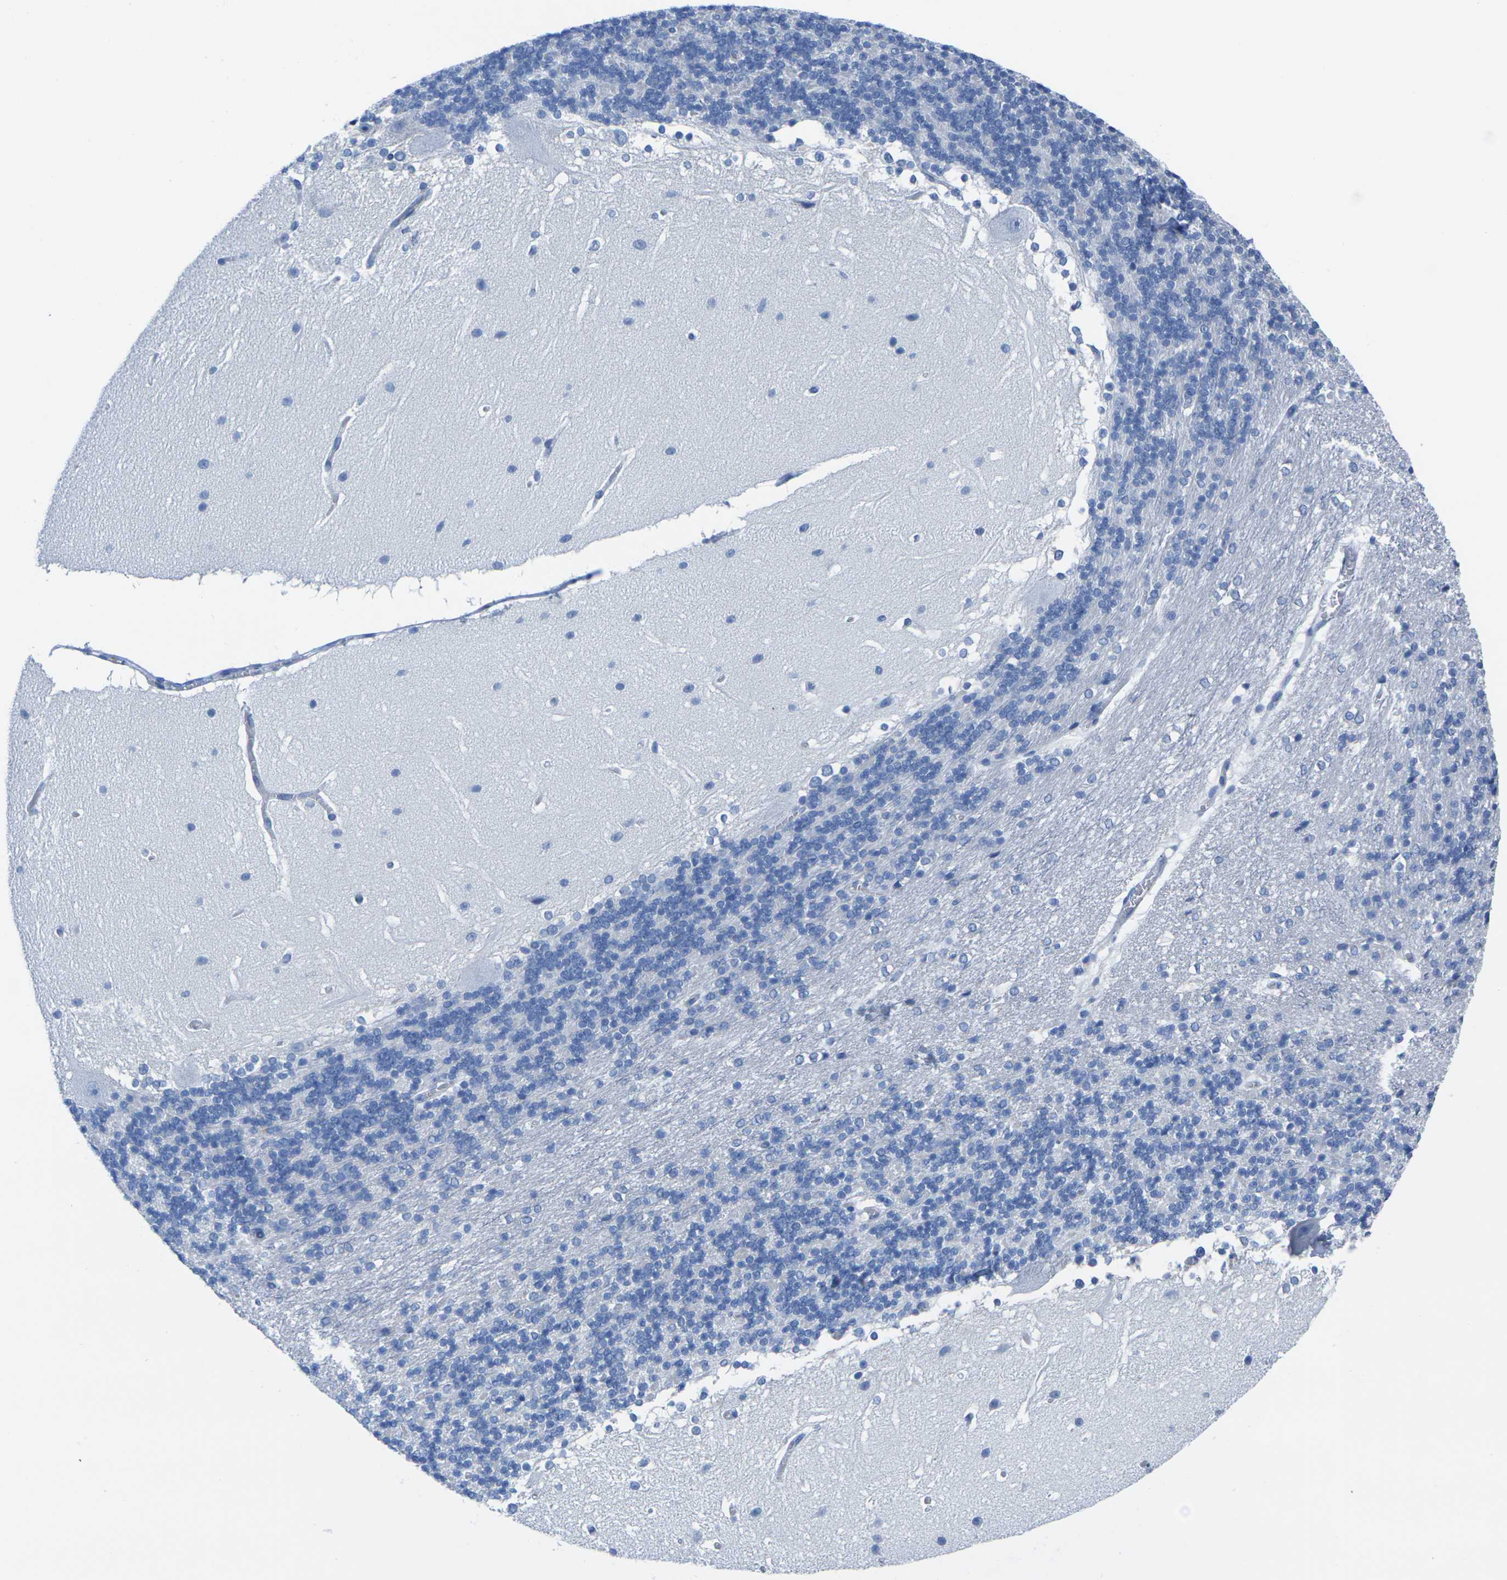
{"staining": {"intensity": "negative", "quantity": "none", "location": "none"}, "tissue": "cerebellum", "cell_type": "Cells in granular layer", "image_type": "normal", "snomed": [{"axis": "morphology", "description": "Normal tissue, NOS"}, {"axis": "topography", "description": "Cerebellum"}], "caption": "Cells in granular layer are negative for protein expression in benign human cerebellum. (DAB IHC visualized using brightfield microscopy, high magnification).", "gene": "CNN1", "patient": {"sex": "female", "age": 19}}